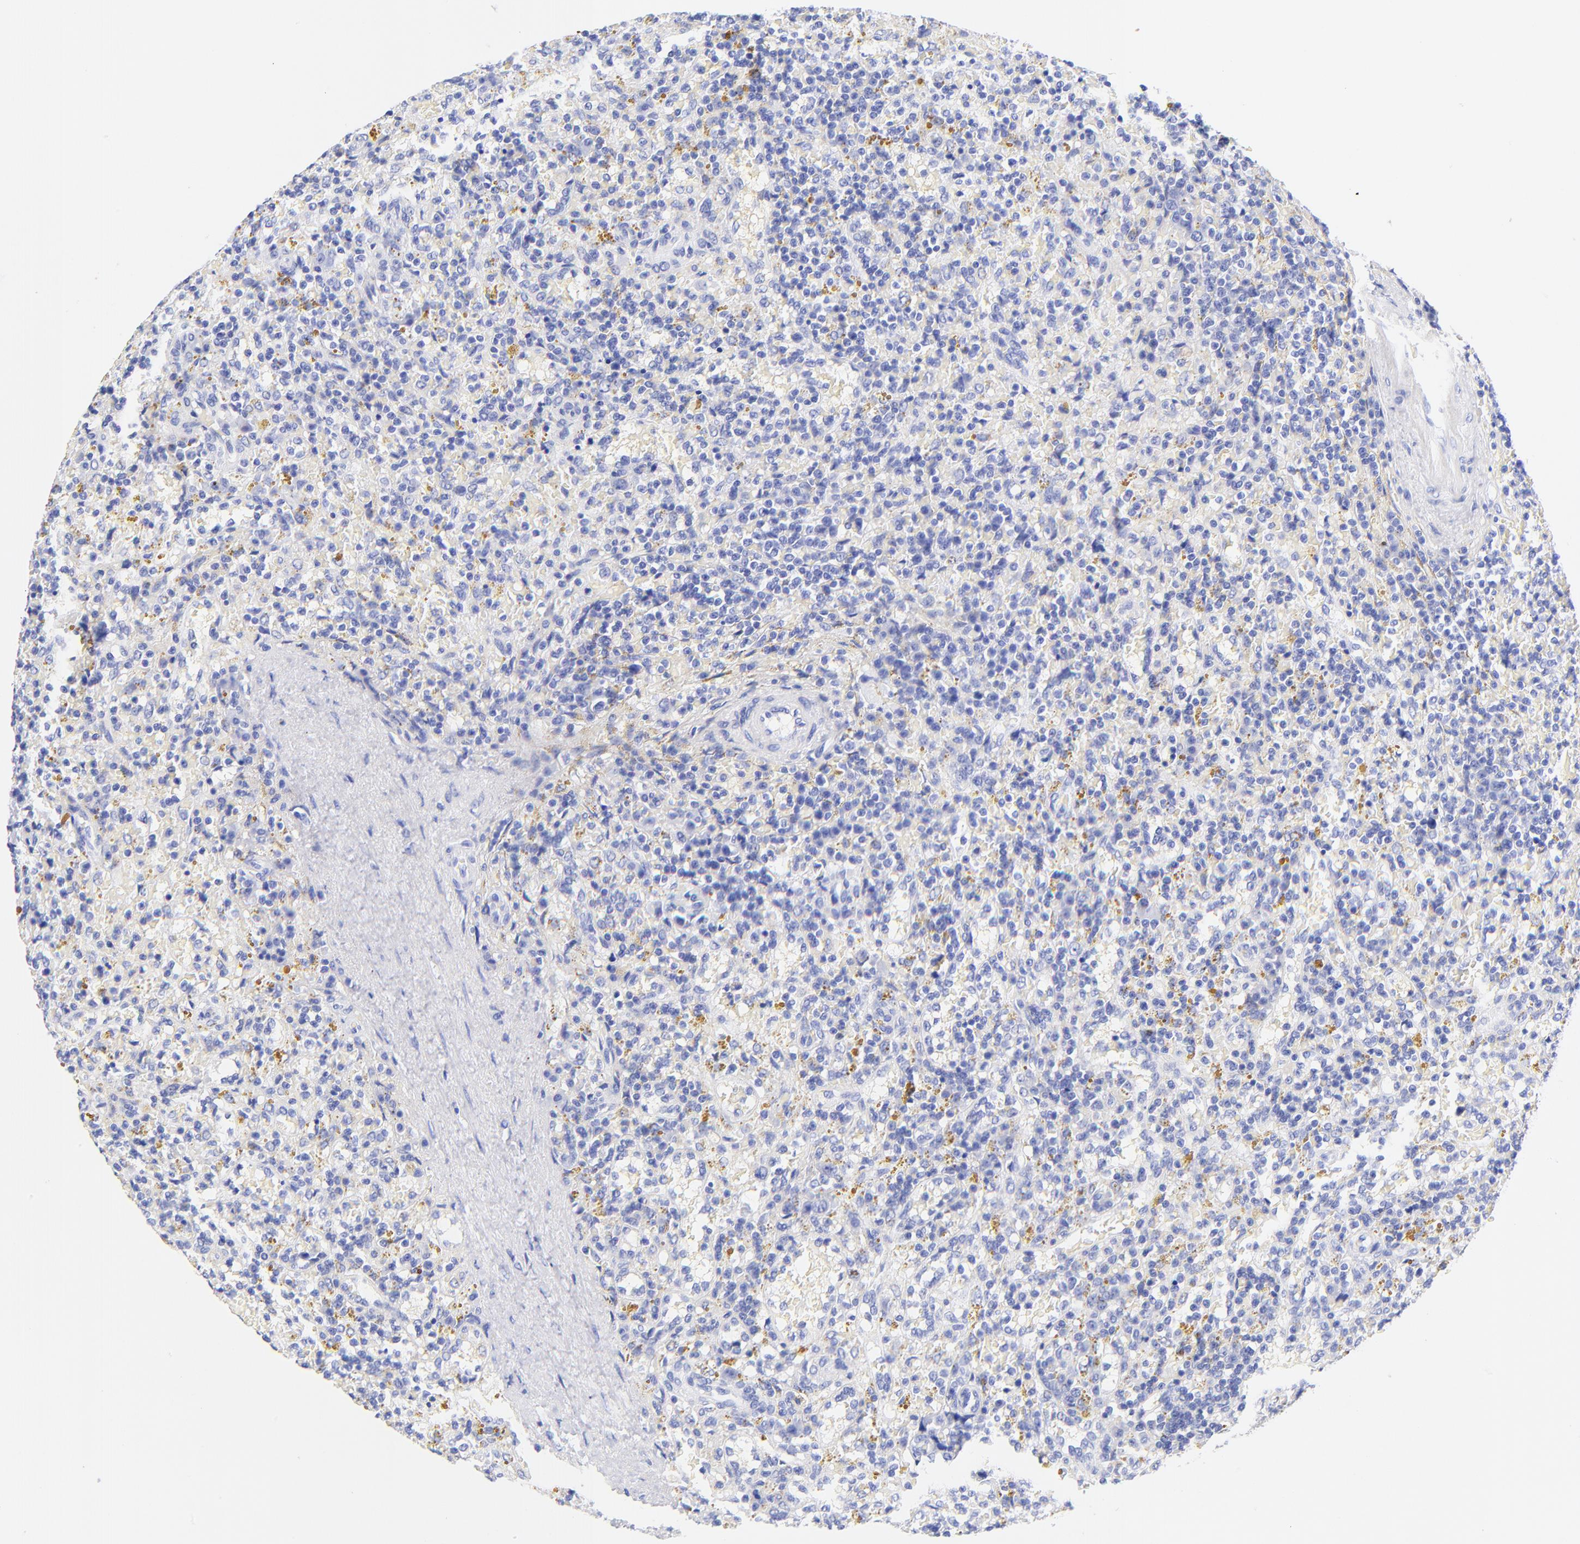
{"staining": {"intensity": "negative", "quantity": "none", "location": "none"}, "tissue": "lymphoma", "cell_type": "Tumor cells", "image_type": "cancer", "snomed": [{"axis": "morphology", "description": "Malignant lymphoma, non-Hodgkin's type, Low grade"}, {"axis": "topography", "description": "Spleen"}], "caption": "The immunohistochemistry photomicrograph has no significant expression in tumor cells of lymphoma tissue.", "gene": "KRT19", "patient": {"sex": "female", "age": 65}}